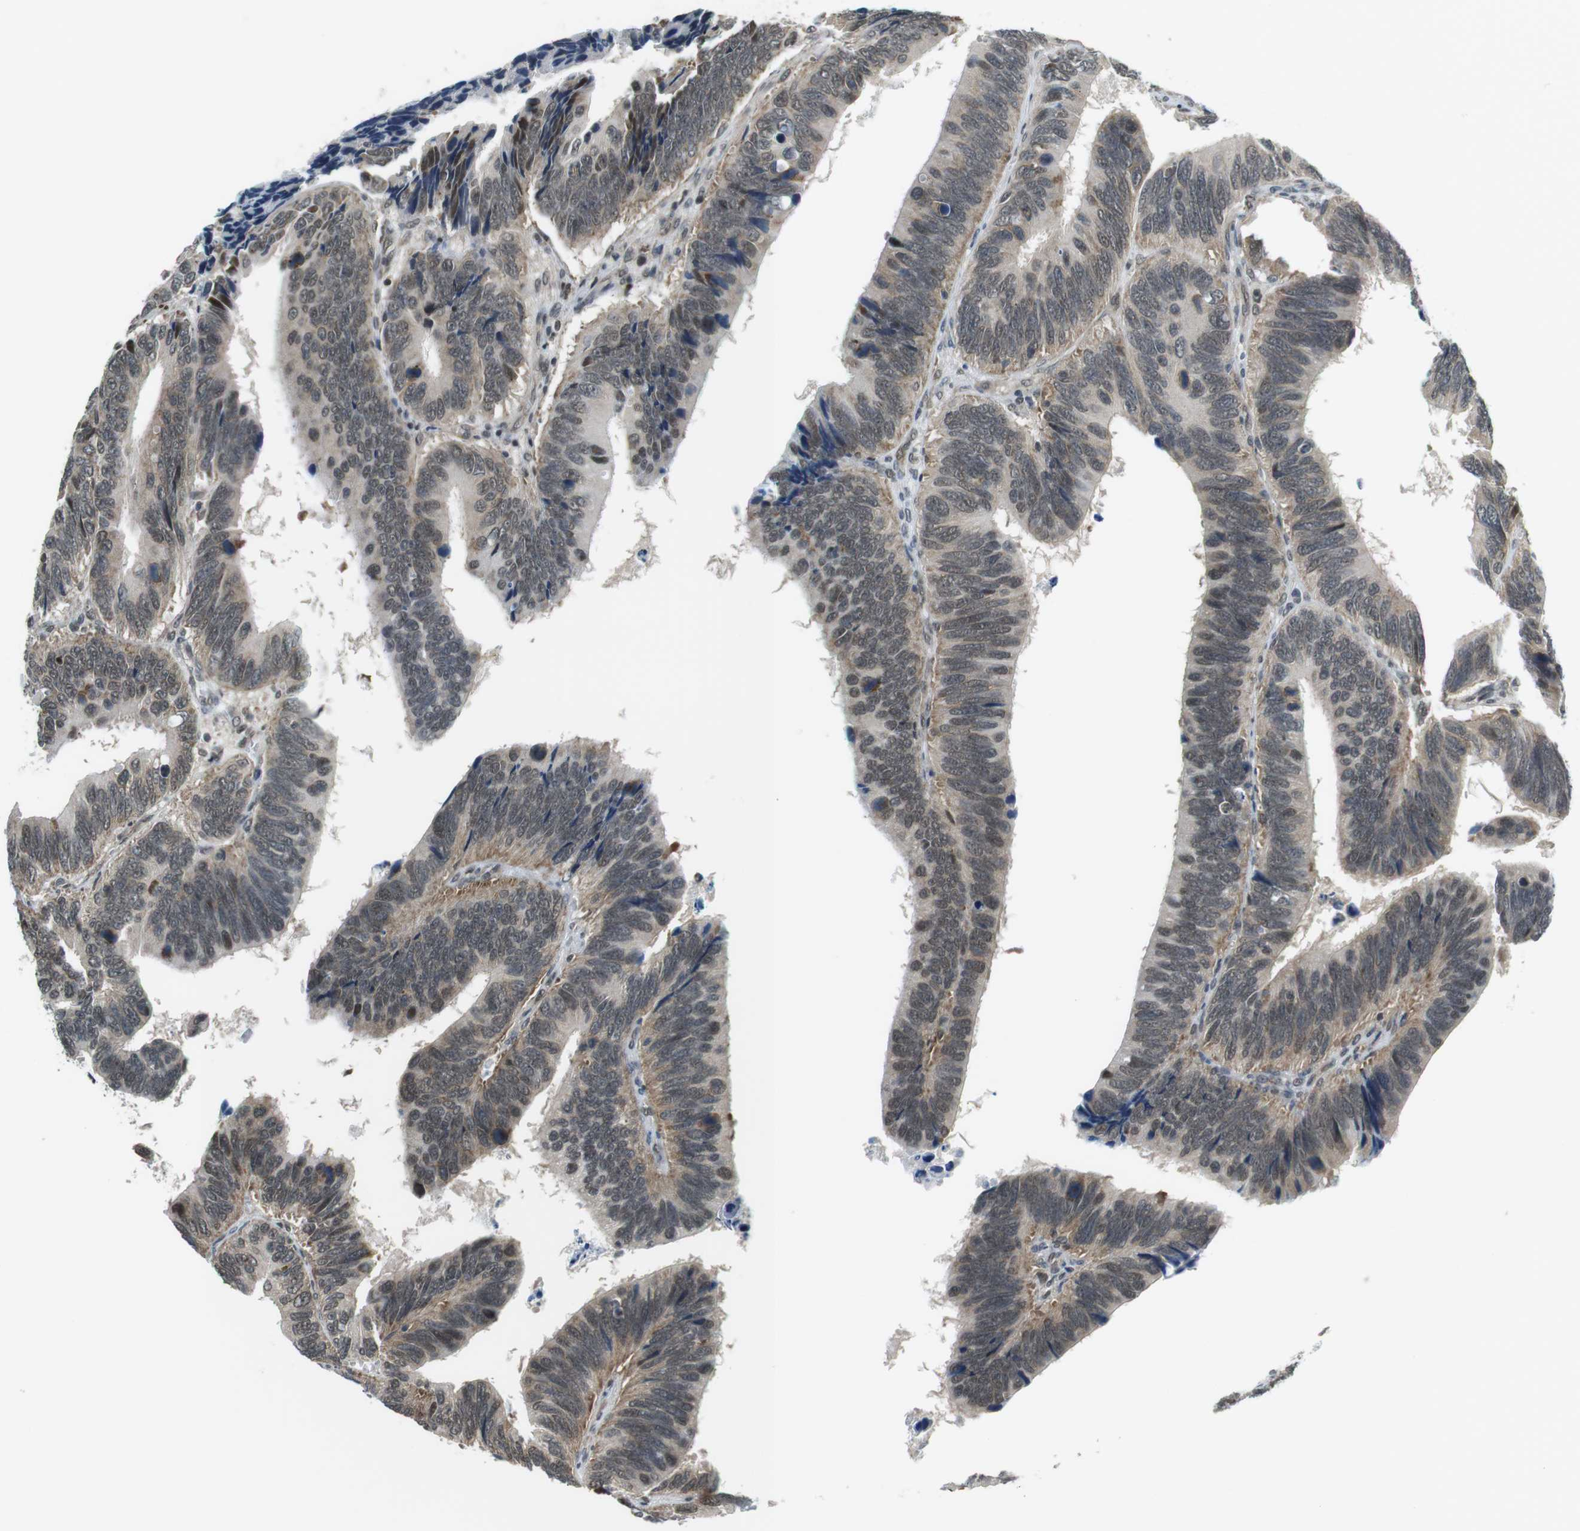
{"staining": {"intensity": "weak", "quantity": "25%-75%", "location": "cytoplasmic/membranous"}, "tissue": "colorectal cancer", "cell_type": "Tumor cells", "image_type": "cancer", "snomed": [{"axis": "morphology", "description": "Adenocarcinoma, NOS"}, {"axis": "topography", "description": "Colon"}], "caption": "Brown immunohistochemical staining in colorectal cancer (adenocarcinoma) reveals weak cytoplasmic/membranous expression in approximately 25%-75% of tumor cells.", "gene": "NEK4", "patient": {"sex": "male", "age": 72}}